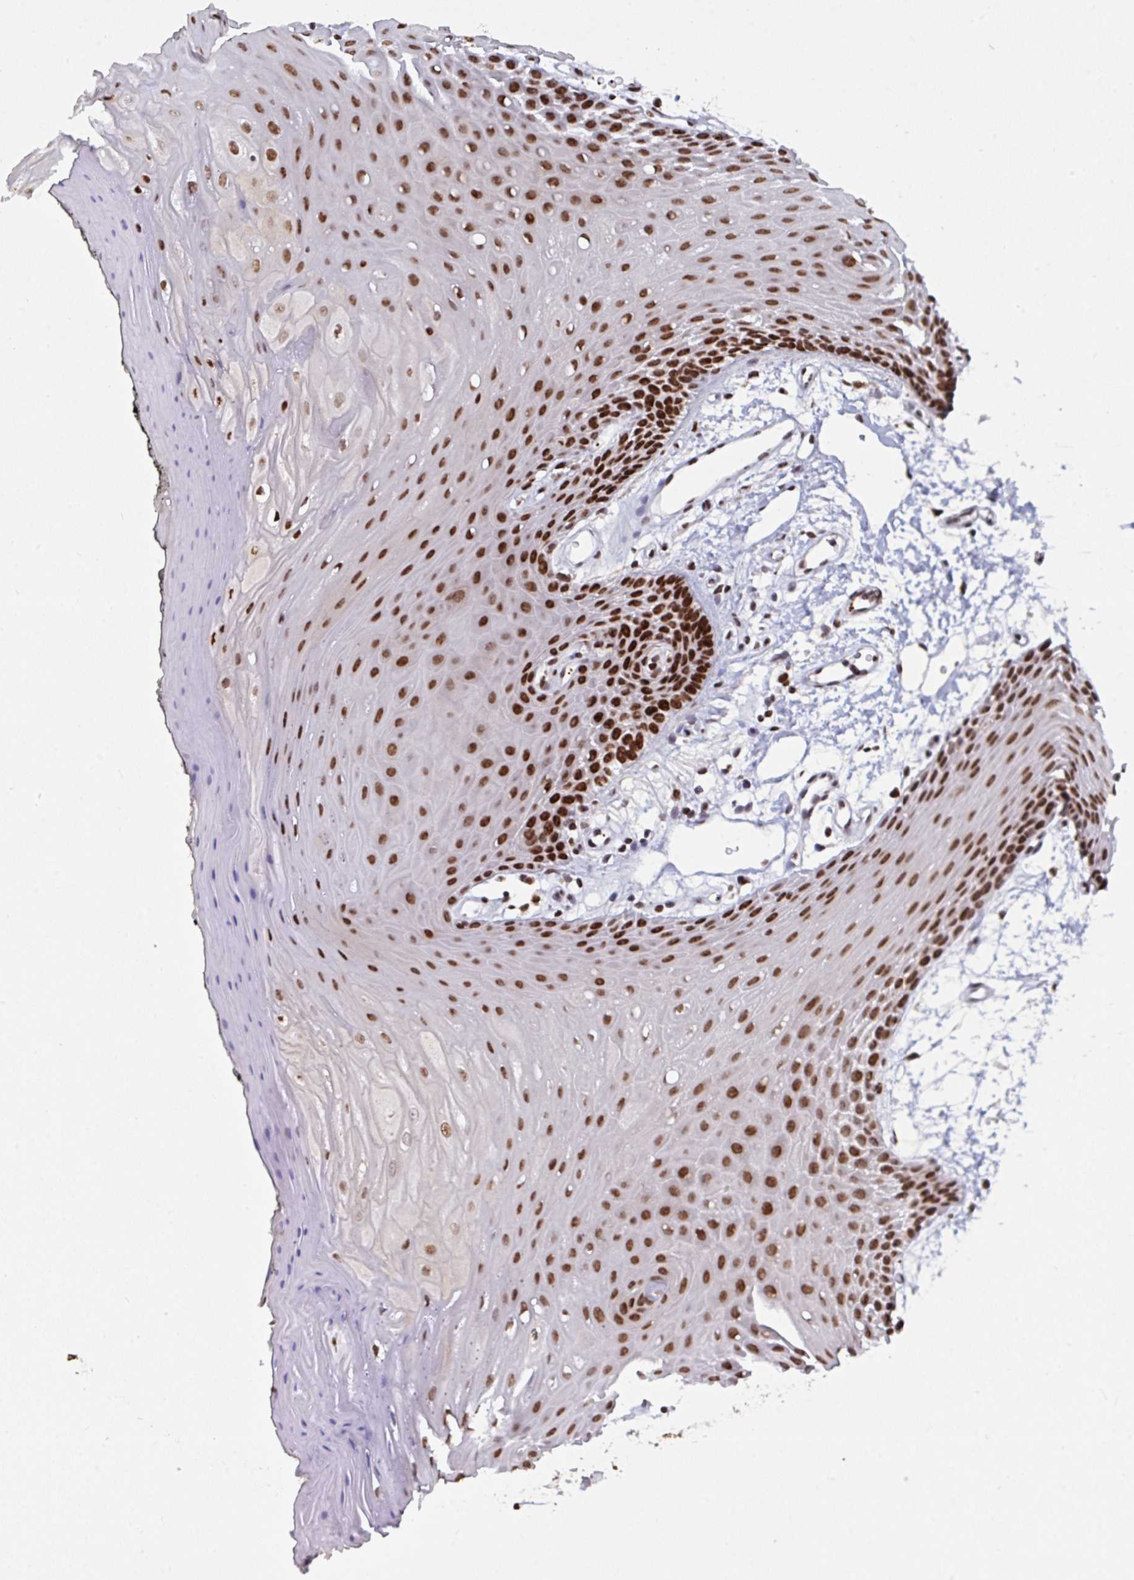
{"staining": {"intensity": "strong", "quantity": ">75%", "location": "nuclear"}, "tissue": "oral mucosa", "cell_type": "Squamous epithelial cells", "image_type": "normal", "snomed": [{"axis": "morphology", "description": "Normal tissue, NOS"}, {"axis": "topography", "description": "Oral tissue"}, {"axis": "topography", "description": "Tounge, NOS"}], "caption": "Brown immunohistochemical staining in benign oral mucosa shows strong nuclear positivity in about >75% of squamous epithelial cells. The protein of interest is shown in brown color, while the nuclei are stained blue.", "gene": "ZNF607", "patient": {"sex": "female", "age": 59}}